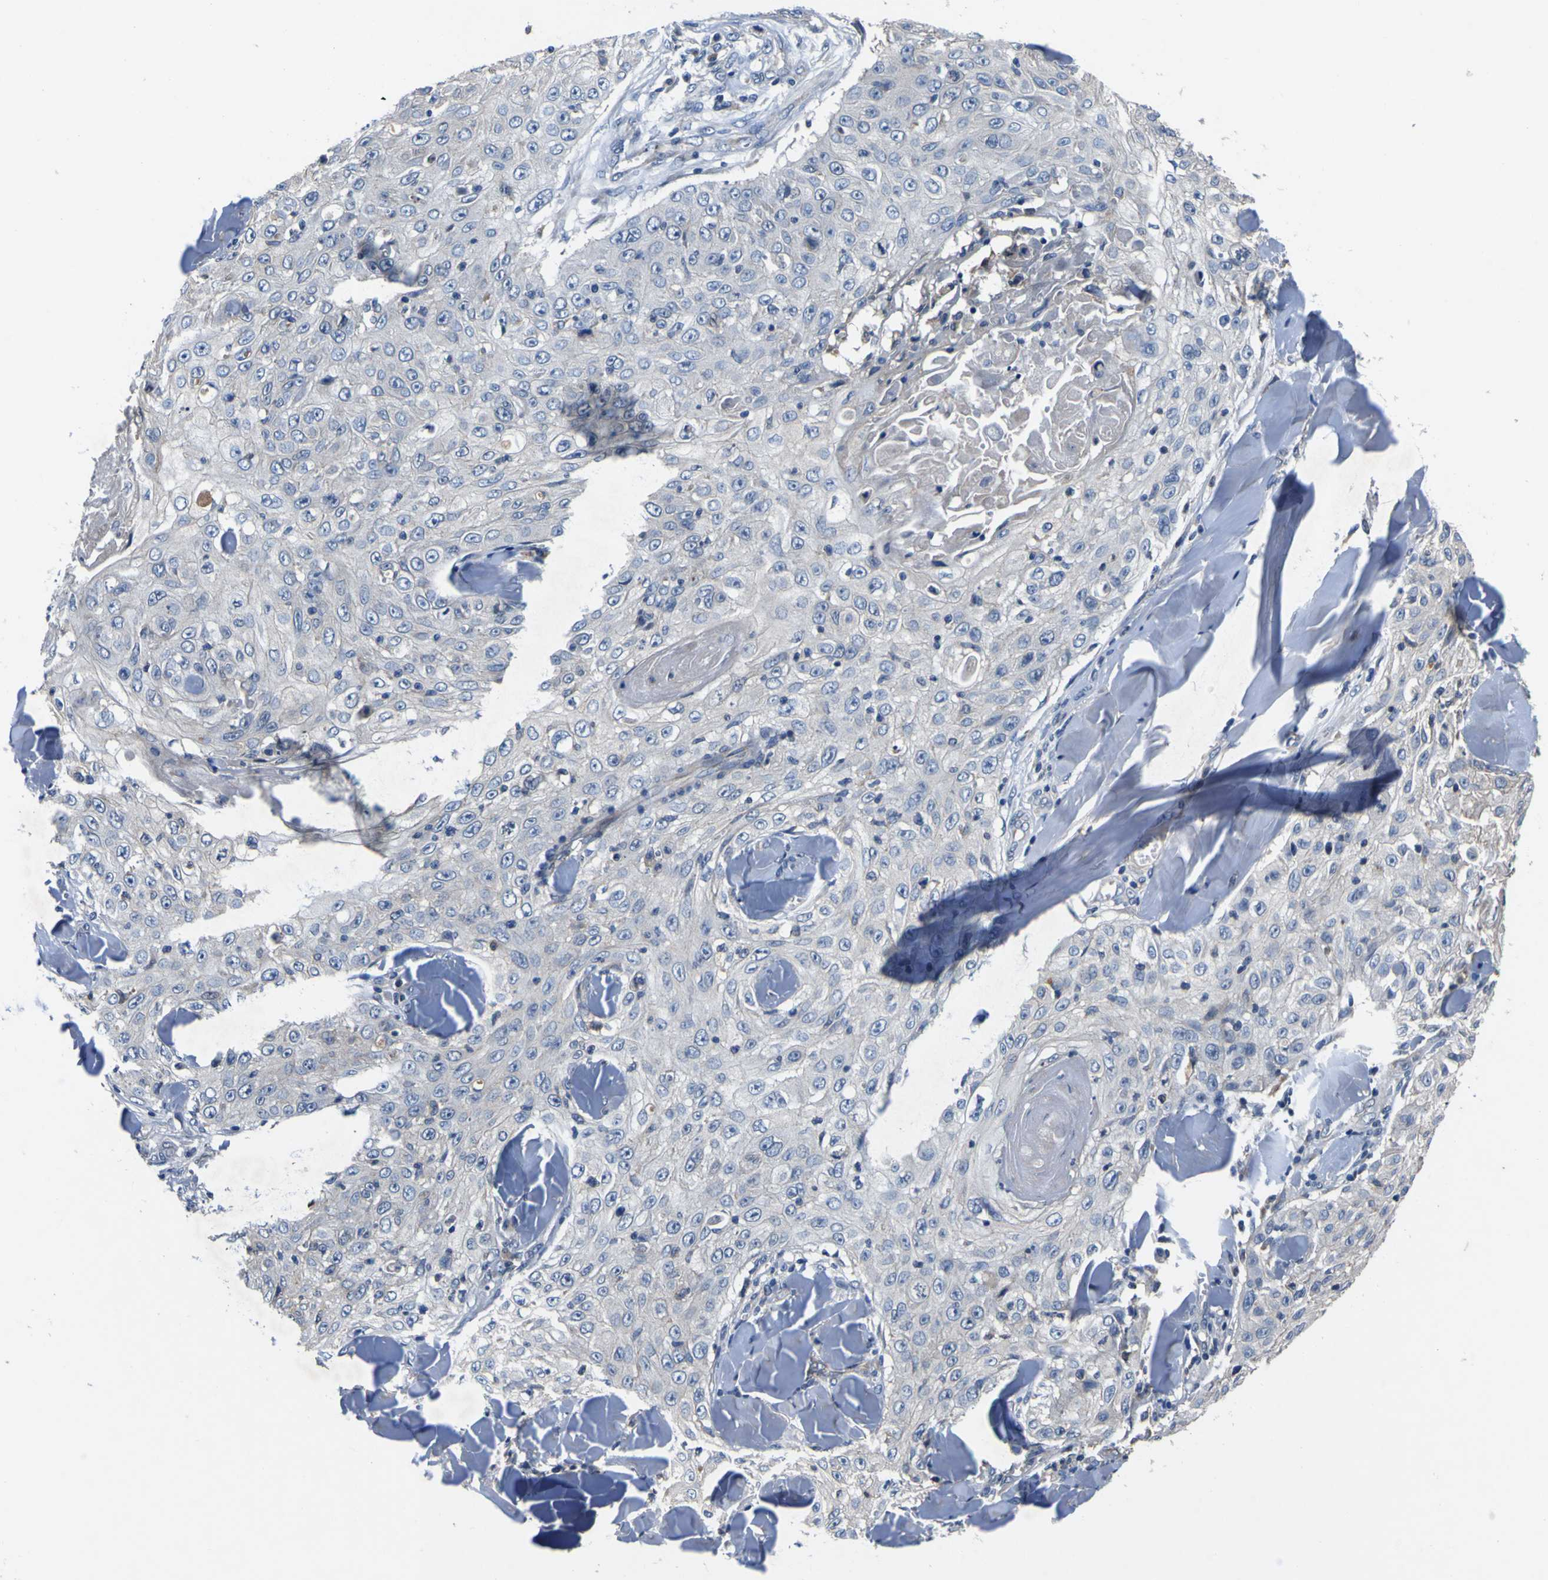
{"staining": {"intensity": "negative", "quantity": "none", "location": "none"}, "tissue": "skin cancer", "cell_type": "Tumor cells", "image_type": "cancer", "snomed": [{"axis": "morphology", "description": "Squamous cell carcinoma, NOS"}, {"axis": "topography", "description": "Skin"}], "caption": "This is an IHC histopathology image of skin cancer. There is no expression in tumor cells.", "gene": "EPHB4", "patient": {"sex": "male", "age": 86}}